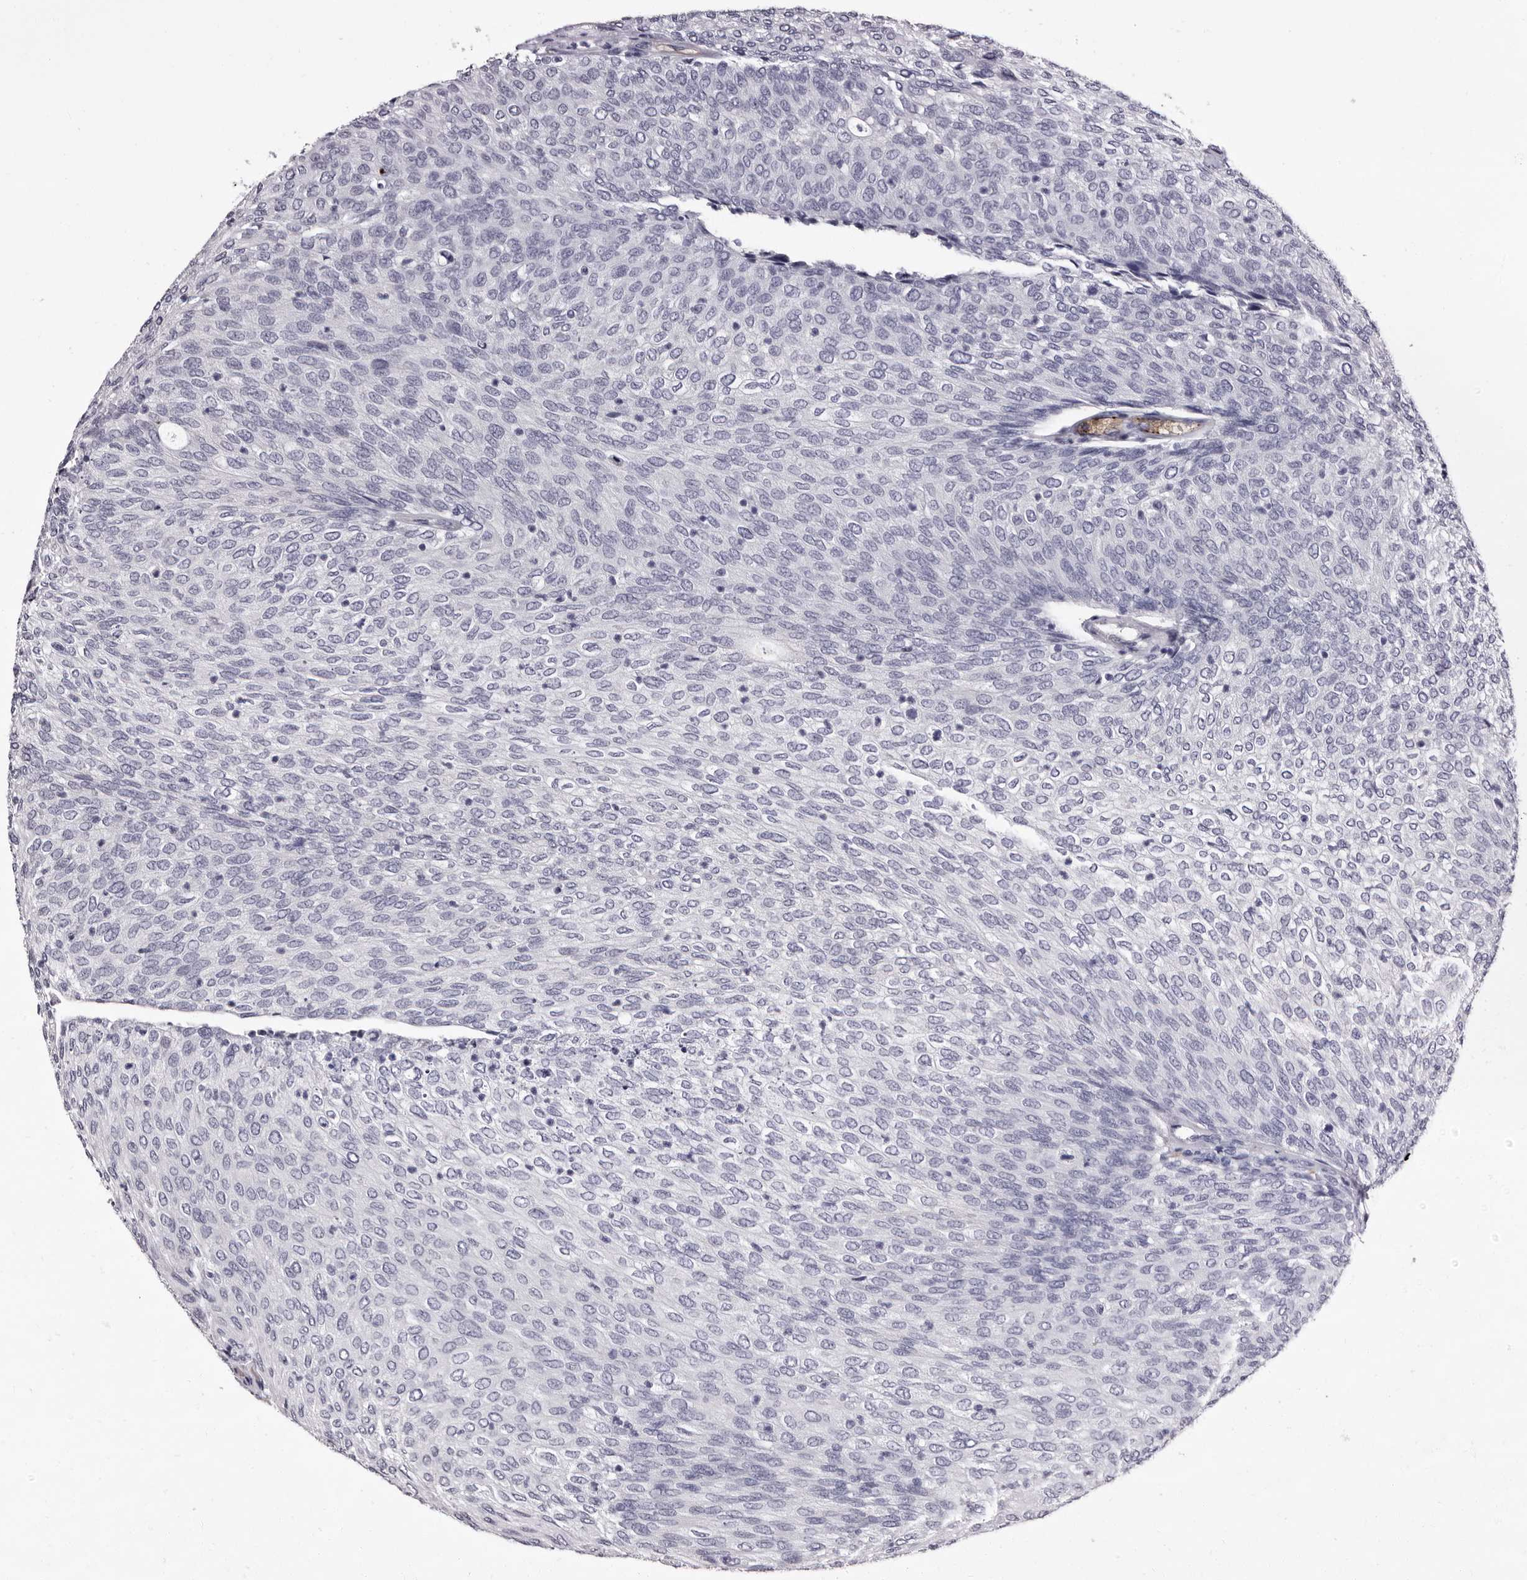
{"staining": {"intensity": "negative", "quantity": "none", "location": "none"}, "tissue": "urothelial cancer", "cell_type": "Tumor cells", "image_type": "cancer", "snomed": [{"axis": "morphology", "description": "Urothelial carcinoma, Low grade"}, {"axis": "topography", "description": "Urinary bladder"}], "caption": "Urothelial carcinoma (low-grade) stained for a protein using IHC displays no staining tumor cells.", "gene": "BPGM", "patient": {"sex": "female", "age": 79}}